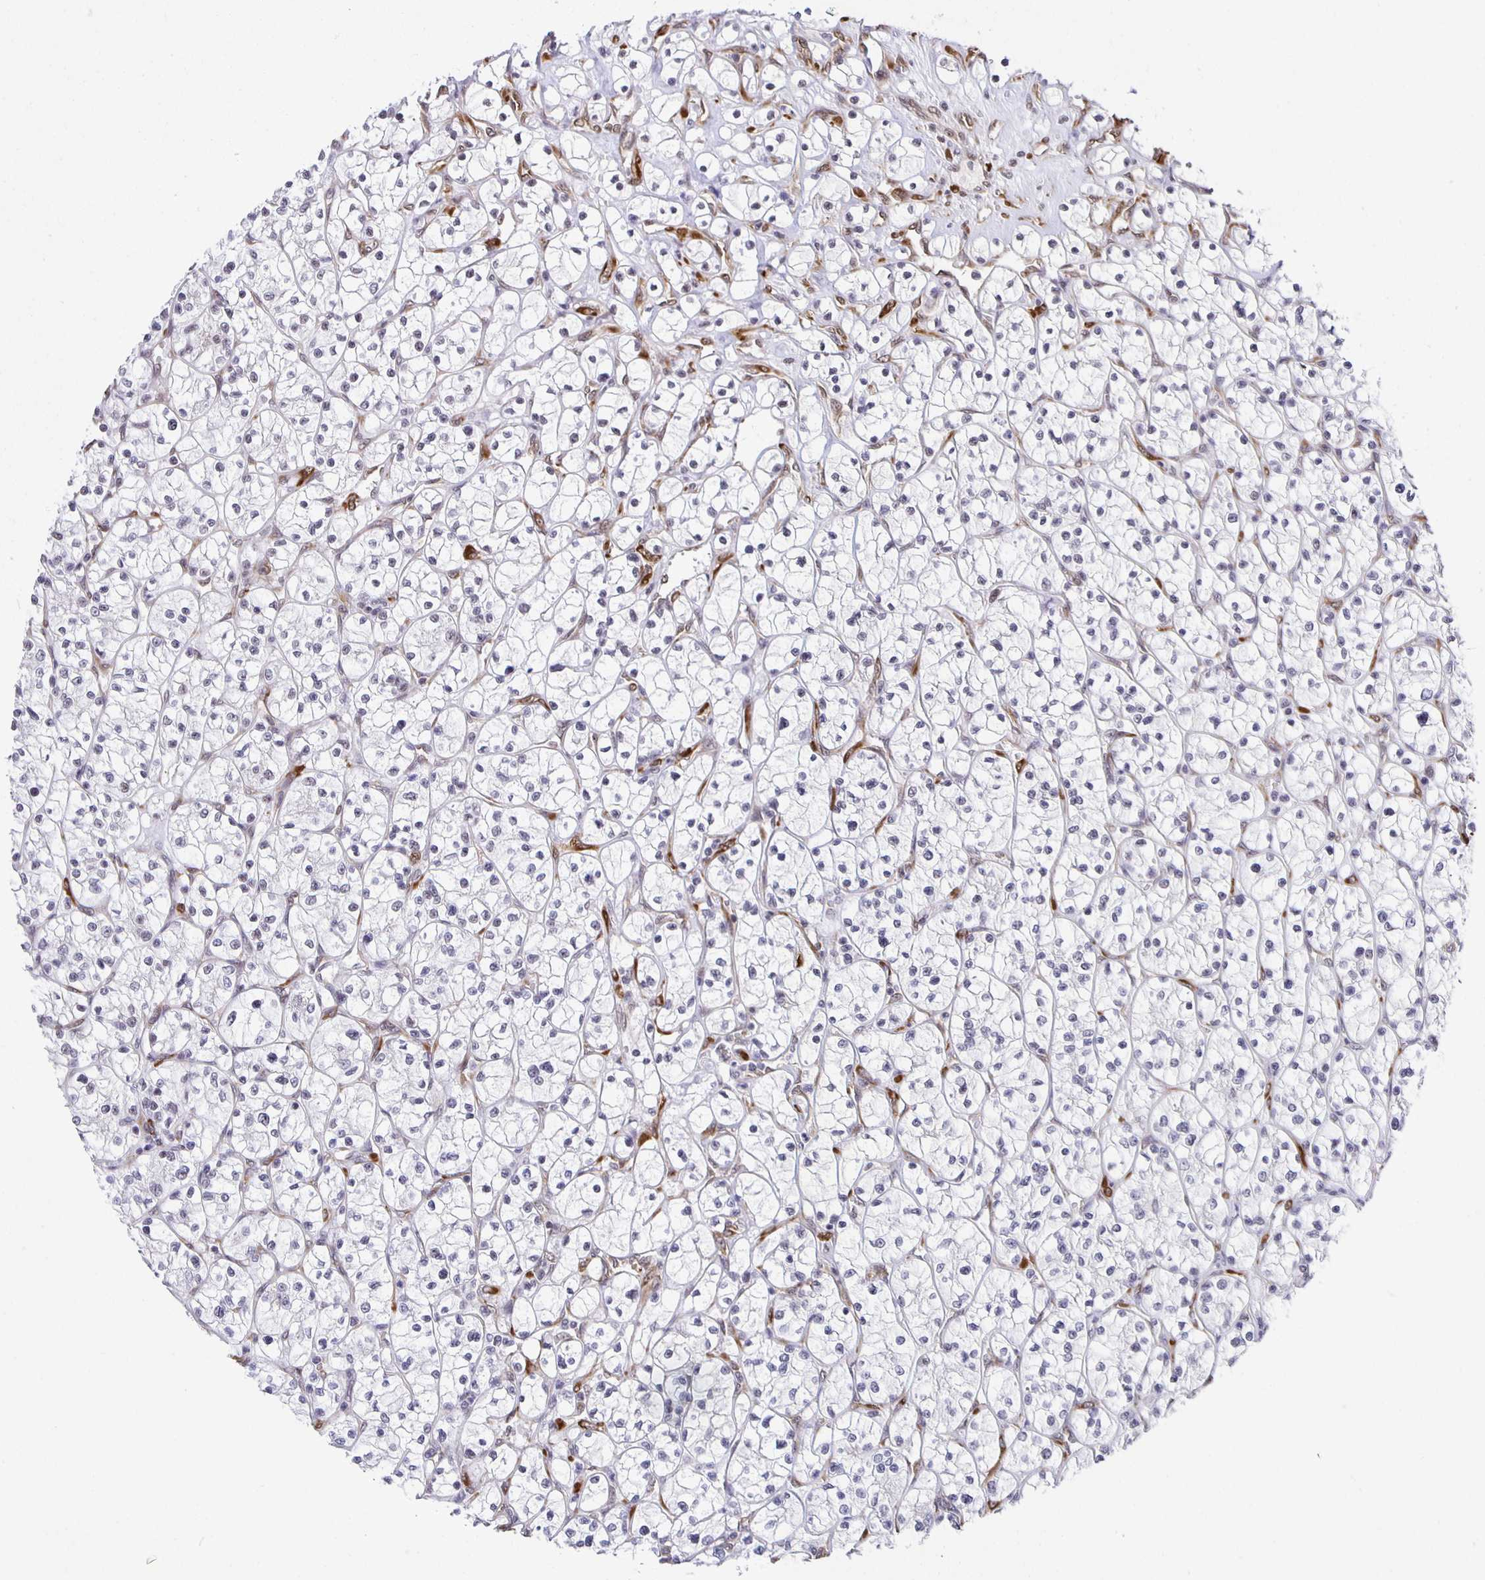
{"staining": {"intensity": "negative", "quantity": "none", "location": "none"}, "tissue": "renal cancer", "cell_type": "Tumor cells", "image_type": "cancer", "snomed": [{"axis": "morphology", "description": "Adenocarcinoma, NOS"}, {"axis": "topography", "description": "Kidney"}], "caption": "There is no significant expression in tumor cells of renal cancer (adenocarcinoma).", "gene": "ZRANB2", "patient": {"sex": "female", "age": 64}}